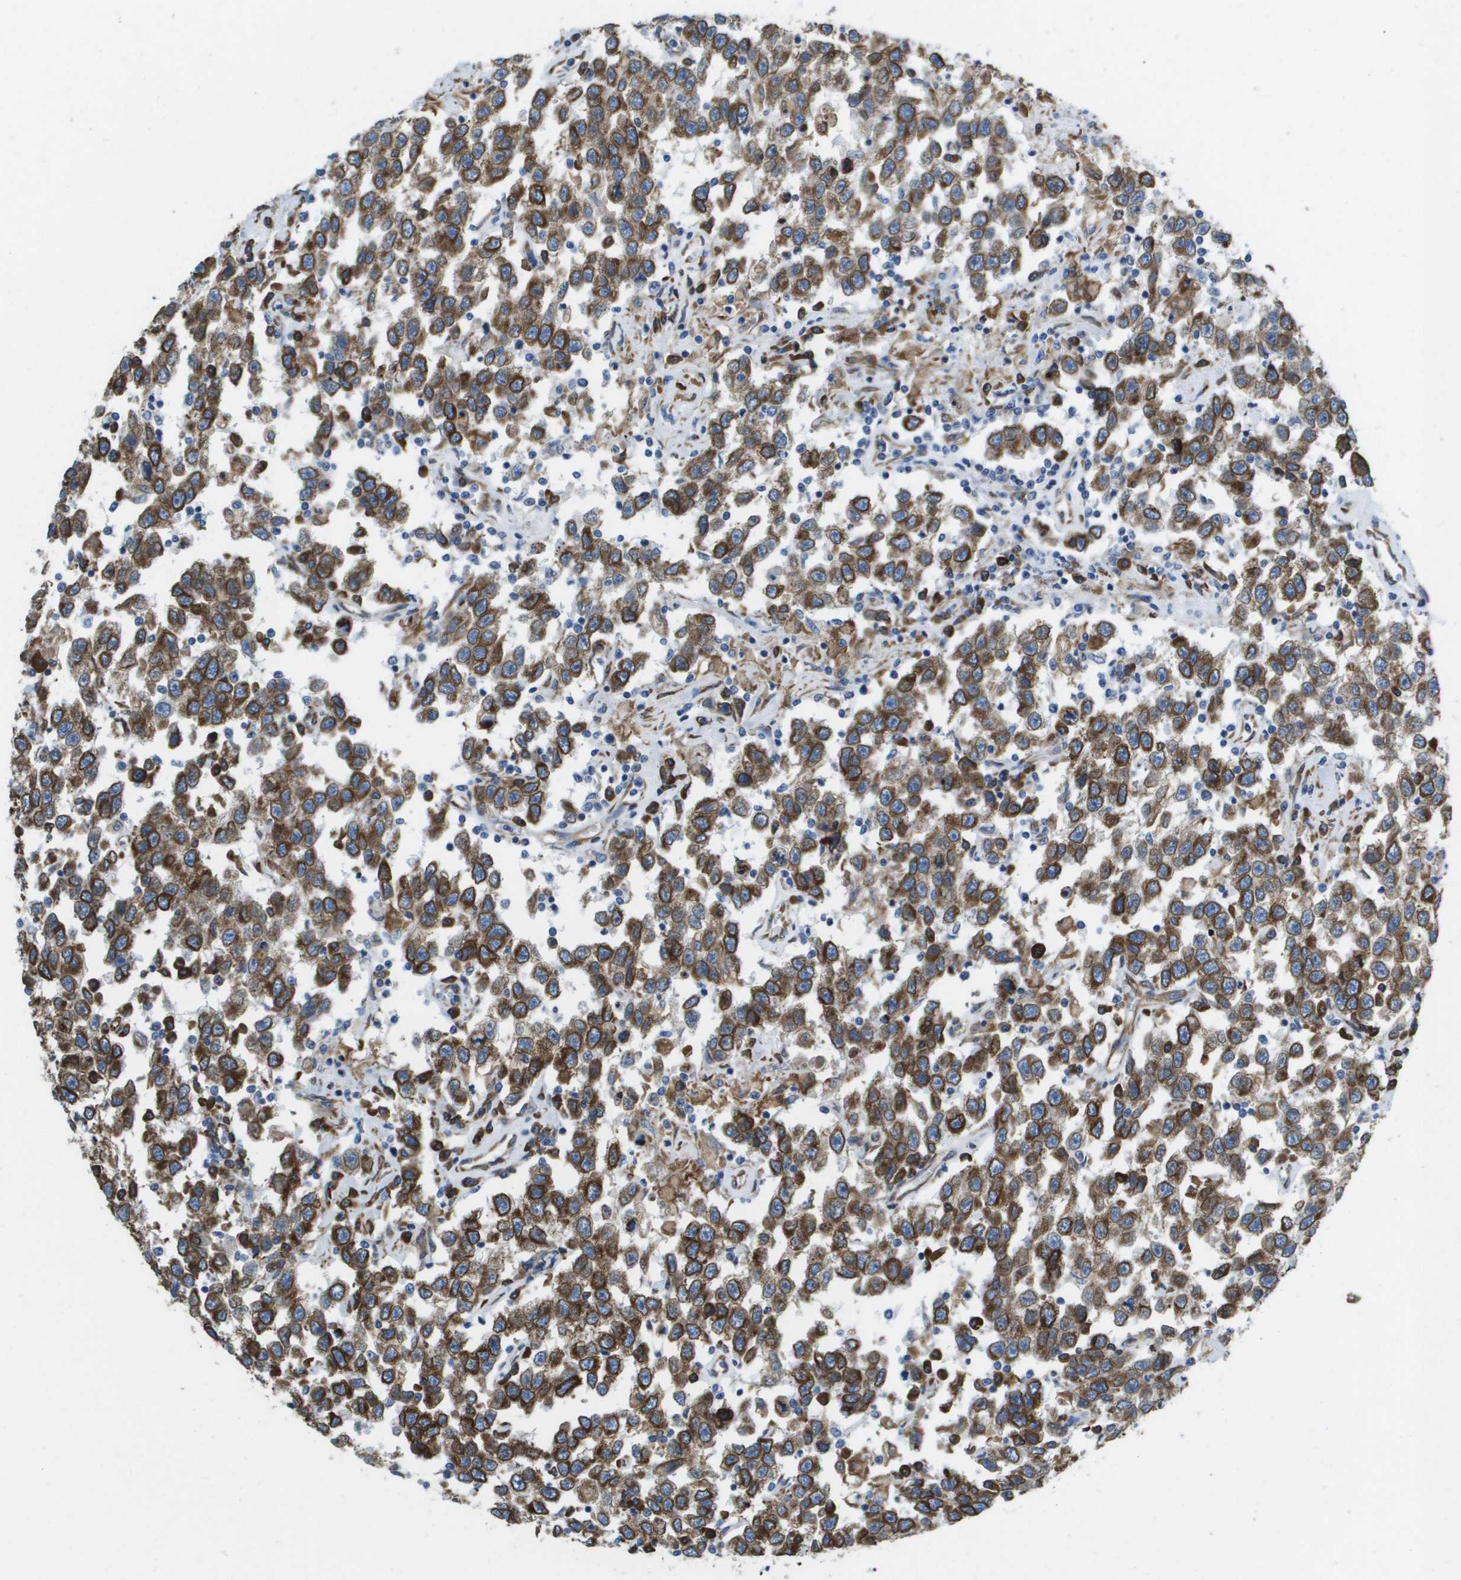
{"staining": {"intensity": "moderate", "quantity": ">75%", "location": "cytoplasmic/membranous"}, "tissue": "testis cancer", "cell_type": "Tumor cells", "image_type": "cancer", "snomed": [{"axis": "morphology", "description": "Seminoma, NOS"}, {"axis": "topography", "description": "Testis"}], "caption": "Human testis seminoma stained for a protein (brown) demonstrates moderate cytoplasmic/membranous positive staining in about >75% of tumor cells.", "gene": "ST3GAL2", "patient": {"sex": "male", "age": 41}}